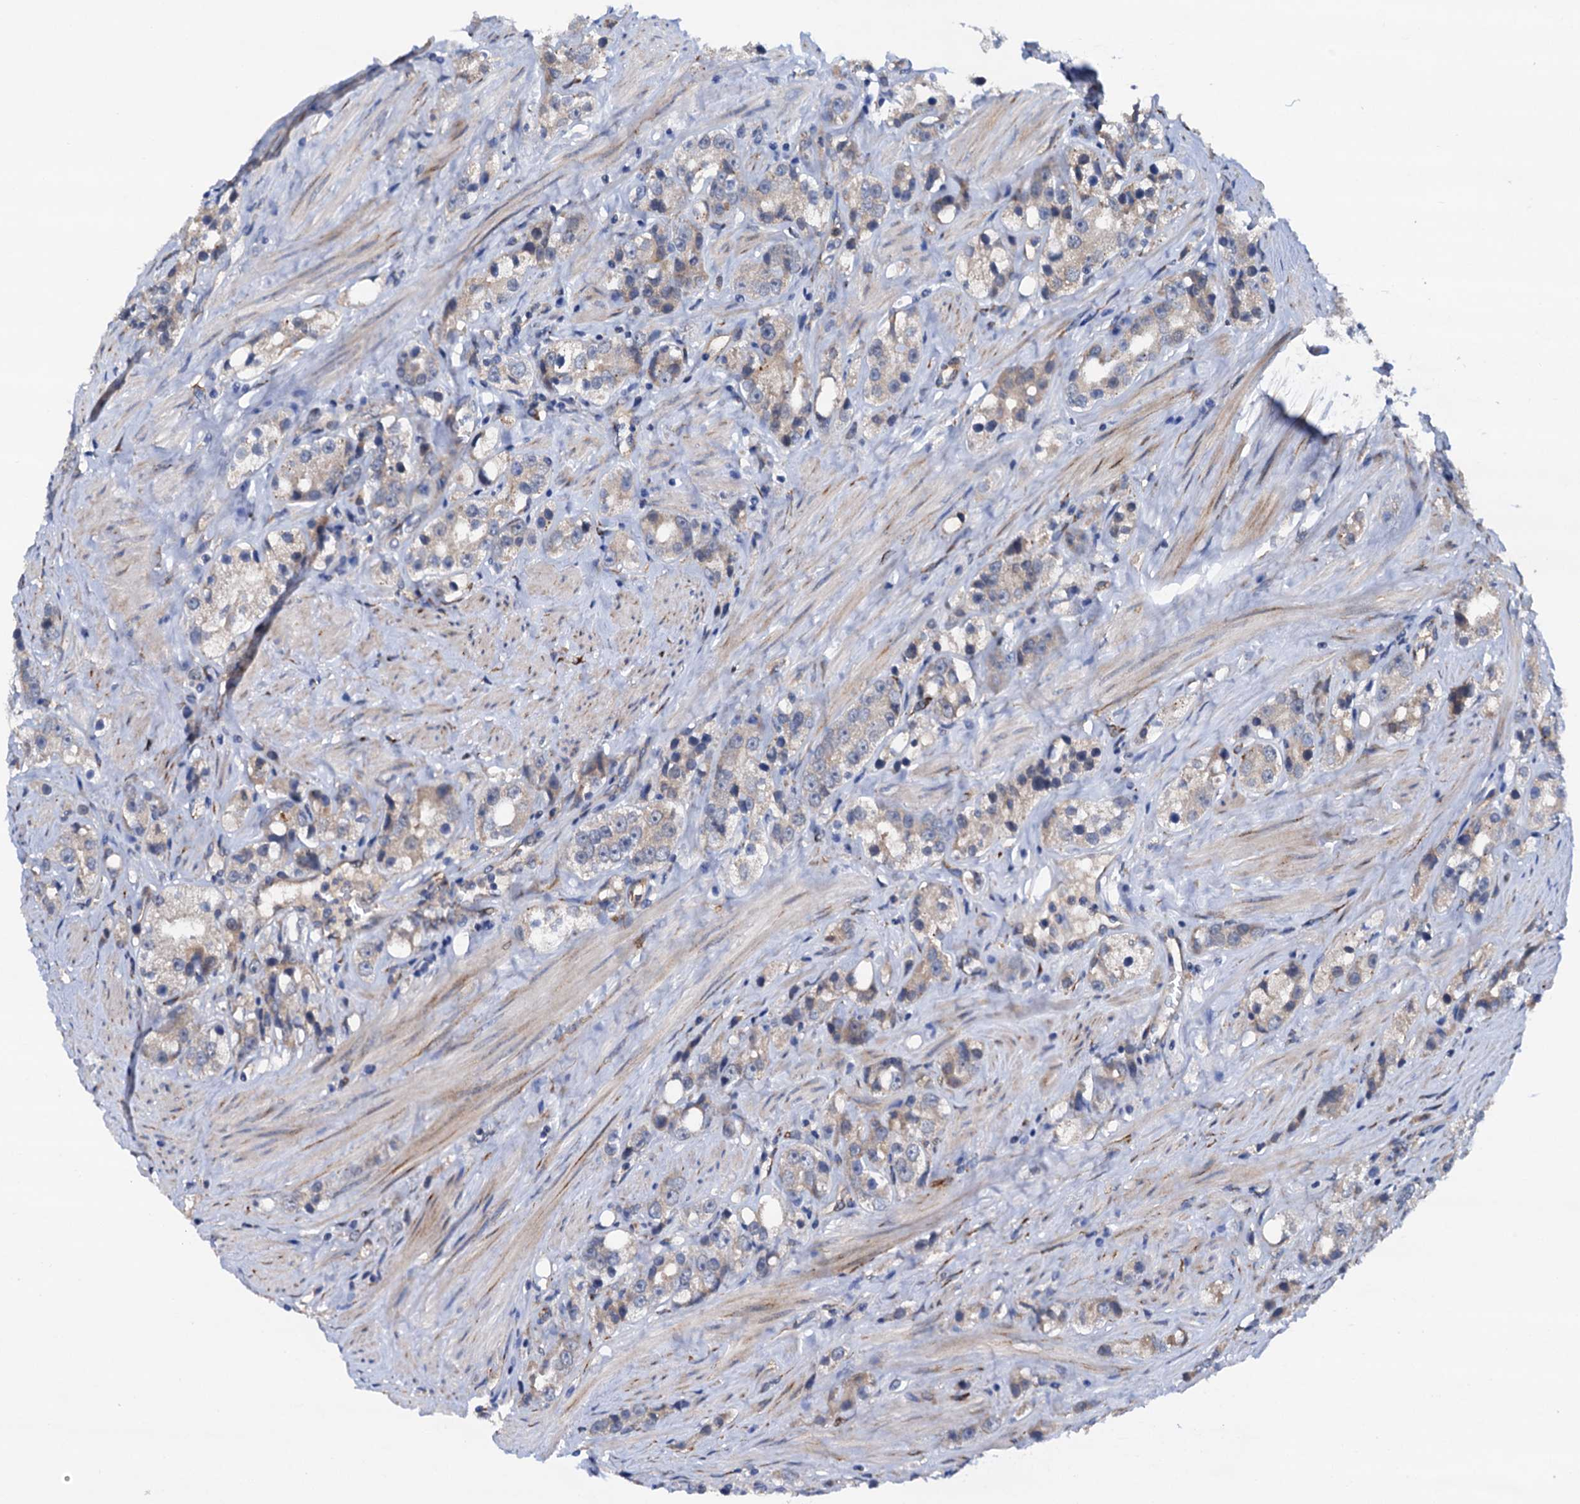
{"staining": {"intensity": "weak", "quantity": "25%-75%", "location": "cytoplasmic/membranous"}, "tissue": "prostate cancer", "cell_type": "Tumor cells", "image_type": "cancer", "snomed": [{"axis": "morphology", "description": "Adenocarcinoma, NOS"}, {"axis": "topography", "description": "Prostate"}], "caption": "Immunohistochemical staining of prostate cancer (adenocarcinoma) reveals low levels of weak cytoplasmic/membranous staining in about 25%-75% of tumor cells.", "gene": "RASSF9", "patient": {"sex": "male", "age": 79}}